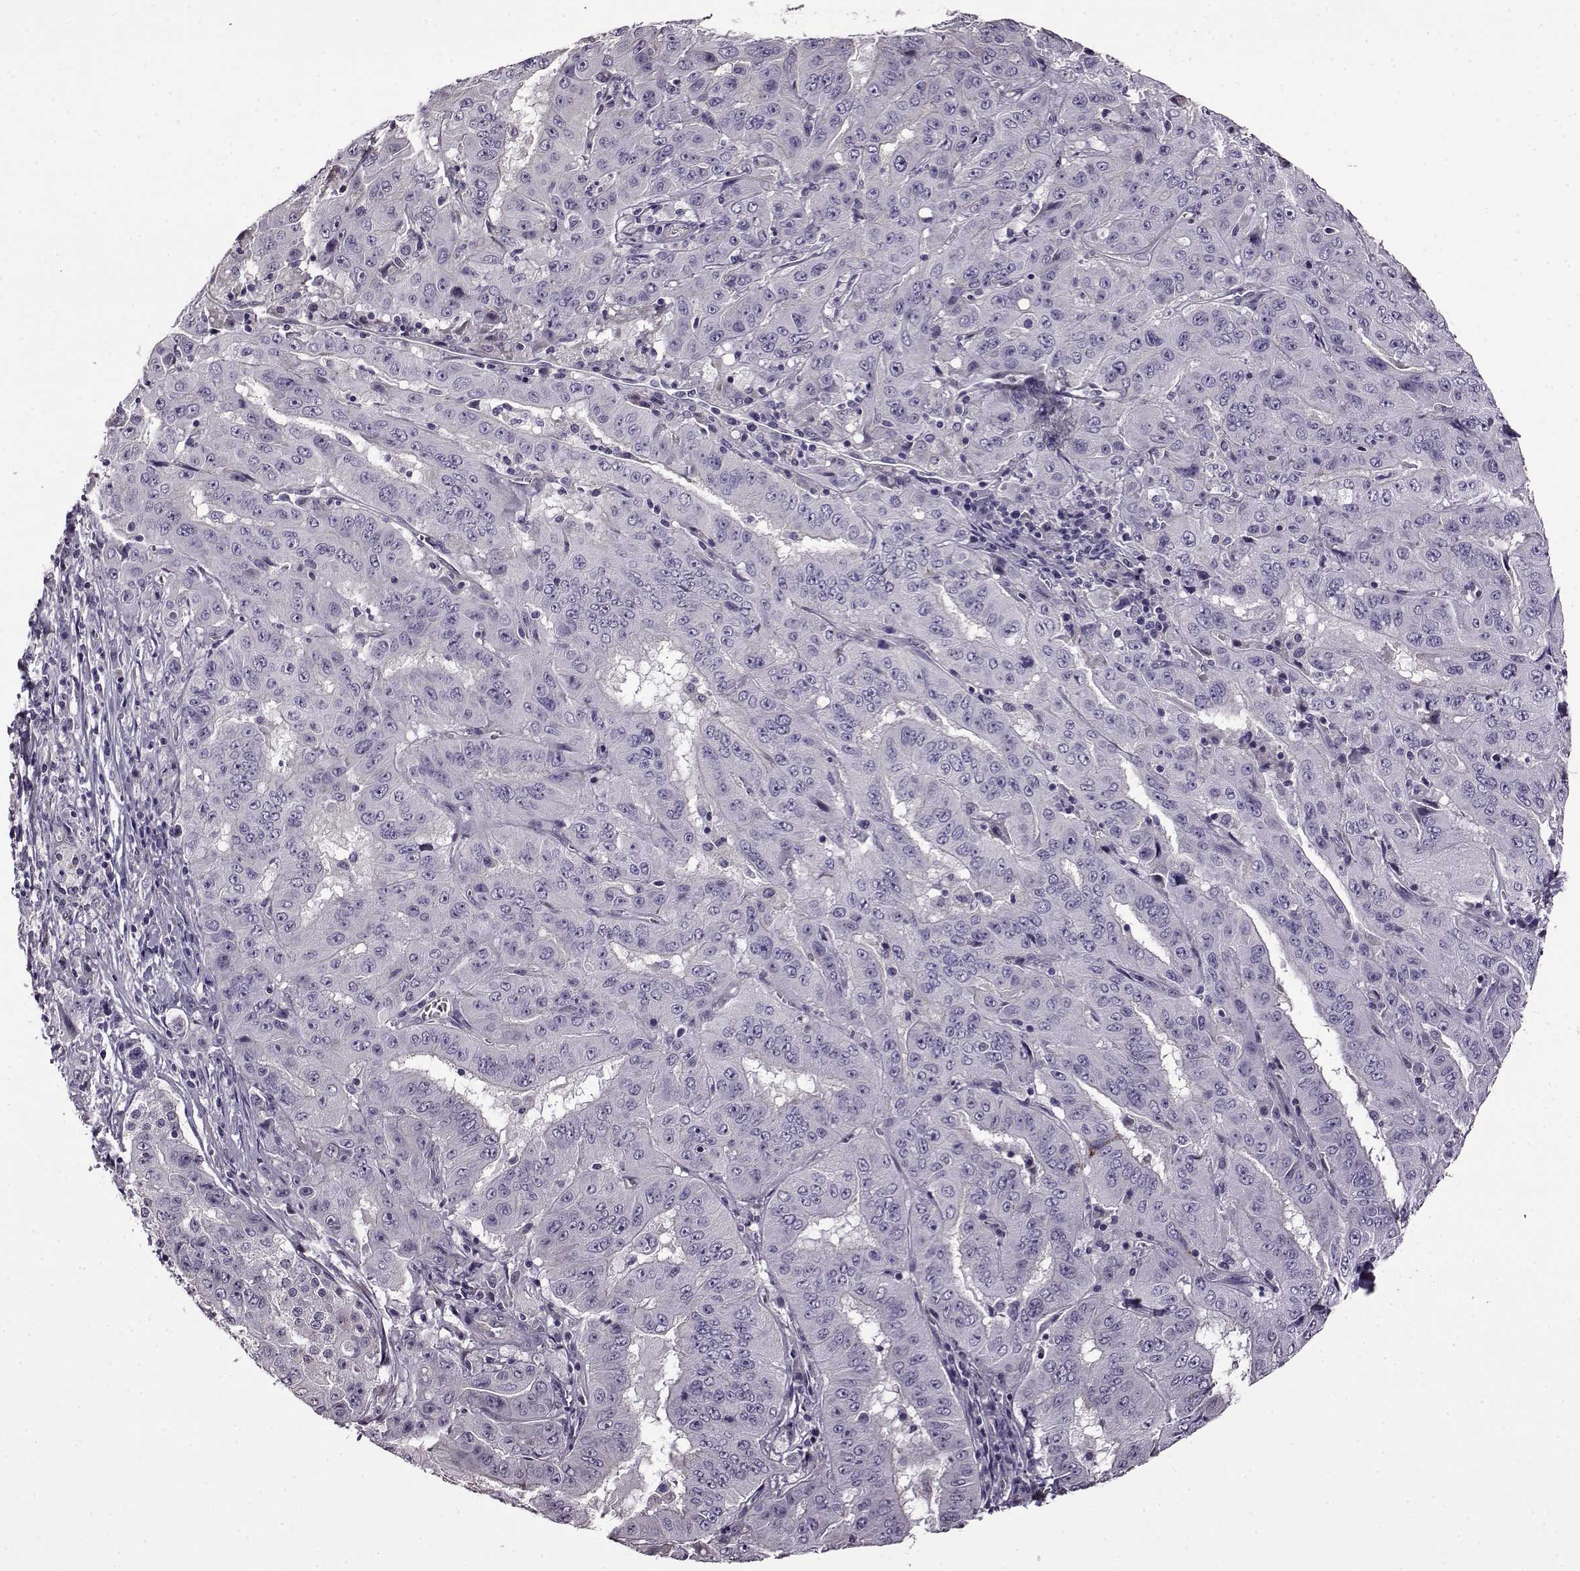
{"staining": {"intensity": "negative", "quantity": "none", "location": "none"}, "tissue": "pancreatic cancer", "cell_type": "Tumor cells", "image_type": "cancer", "snomed": [{"axis": "morphology", "description": "Adenocarcinoma, NOS"}, {"axis": "topography", "description": "Pancreas"}], "caption": "Human pancreatic adenocarcinoma stained for a protein using immunohistochemistry exhibits no positivity in tumor cells.", "gene": "EDDM3B", "patient": {"sex": "male", "age": 63}}